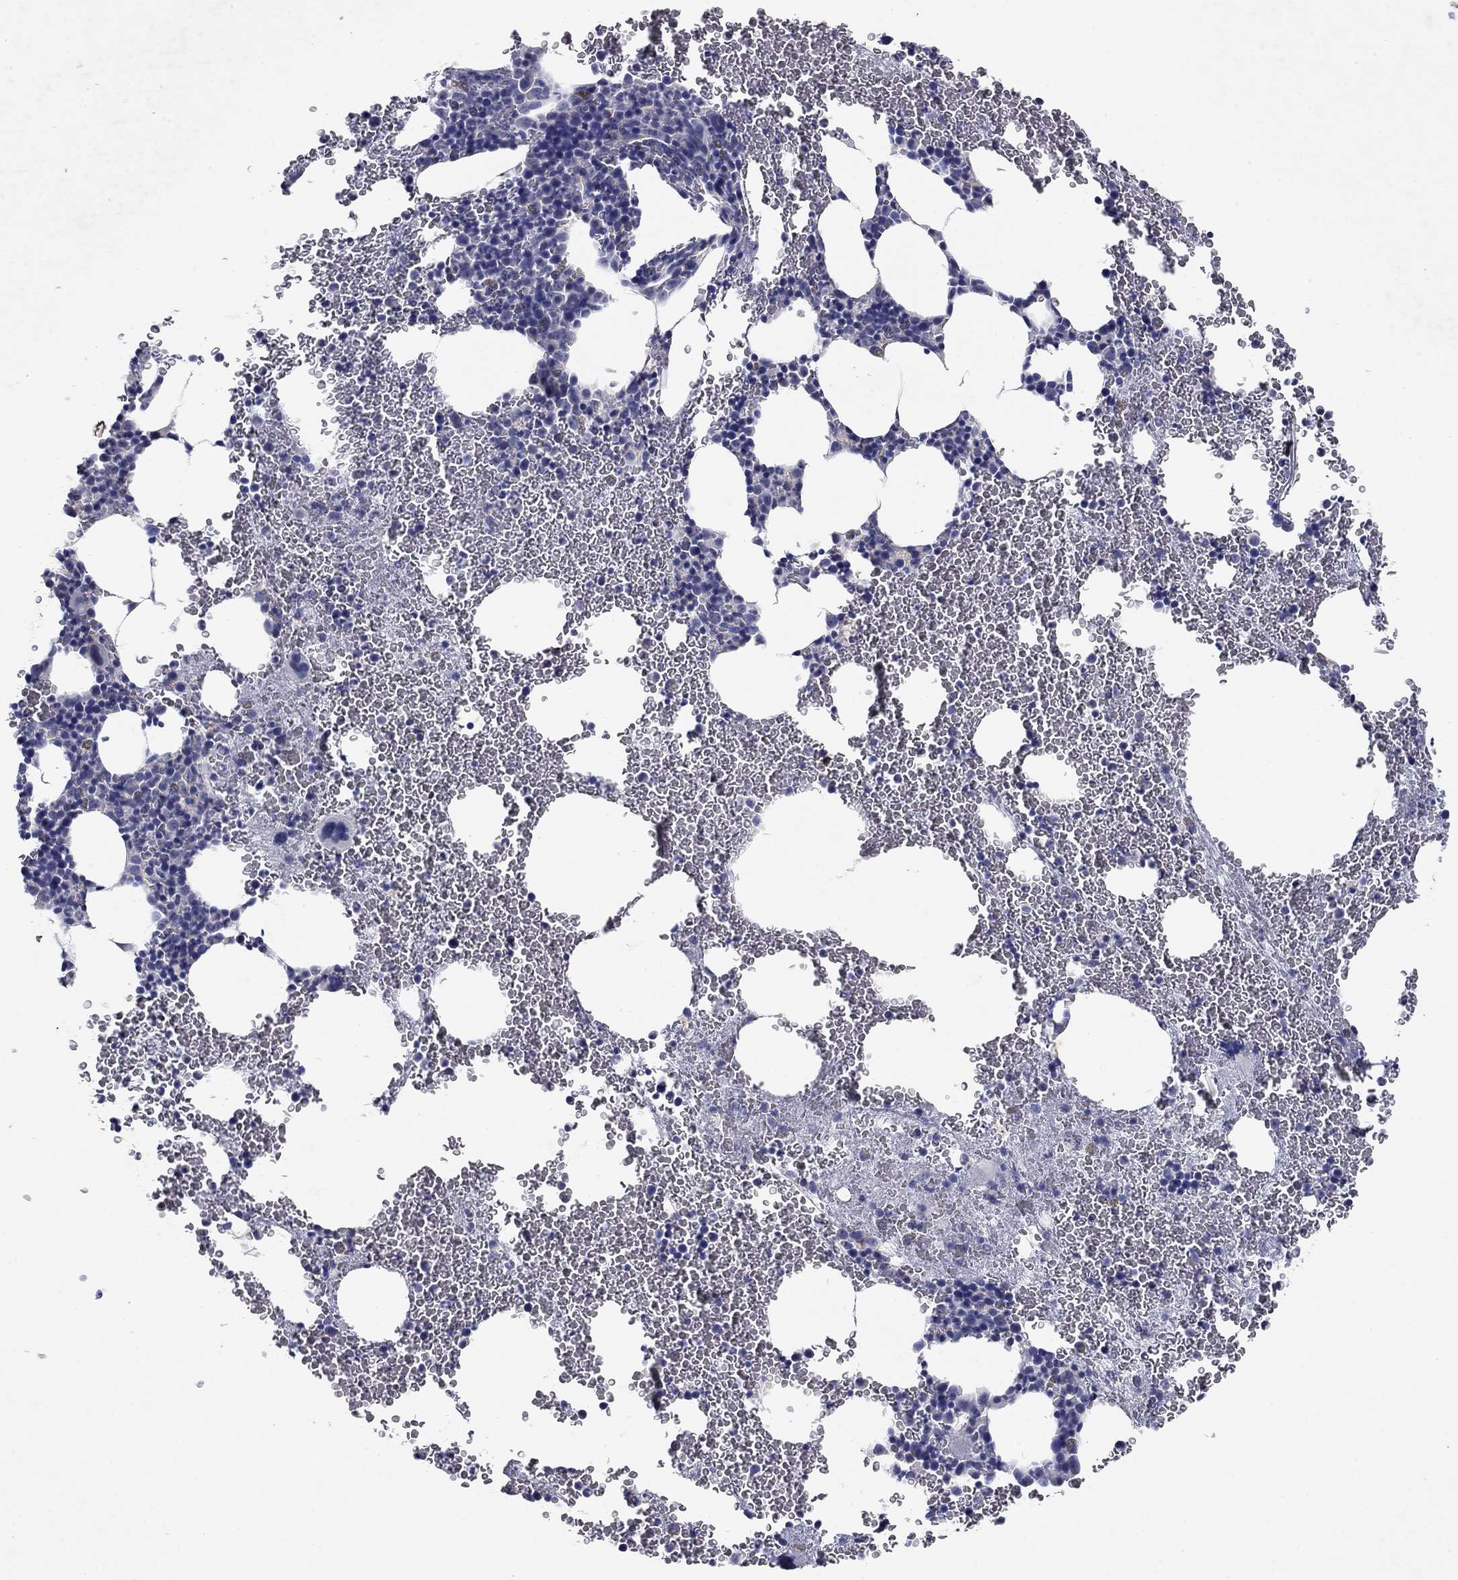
{"staining": {"intensity": "negative", "quantity": "none", "location": "none"}, "tissue": "bone marrow", "cell_type": "Hematopoietic cells", "image_type": "normal", "snomed": [{"axis": "morphology", "description": "Normal tissue, NOS"}, {"axis": "topography", "description": "Bone marrow"}], "caption": "High magnification brightfield microscopy of normal bone marrow stained with DAB (brown) and counterstained with hematoxylin (blue): hematopoietic cells show no significant positivity. (DAB IHC with hematoxylin counter stain).", "gene": "PTGDS", "patient": {"sex": "male", "age": 50}}